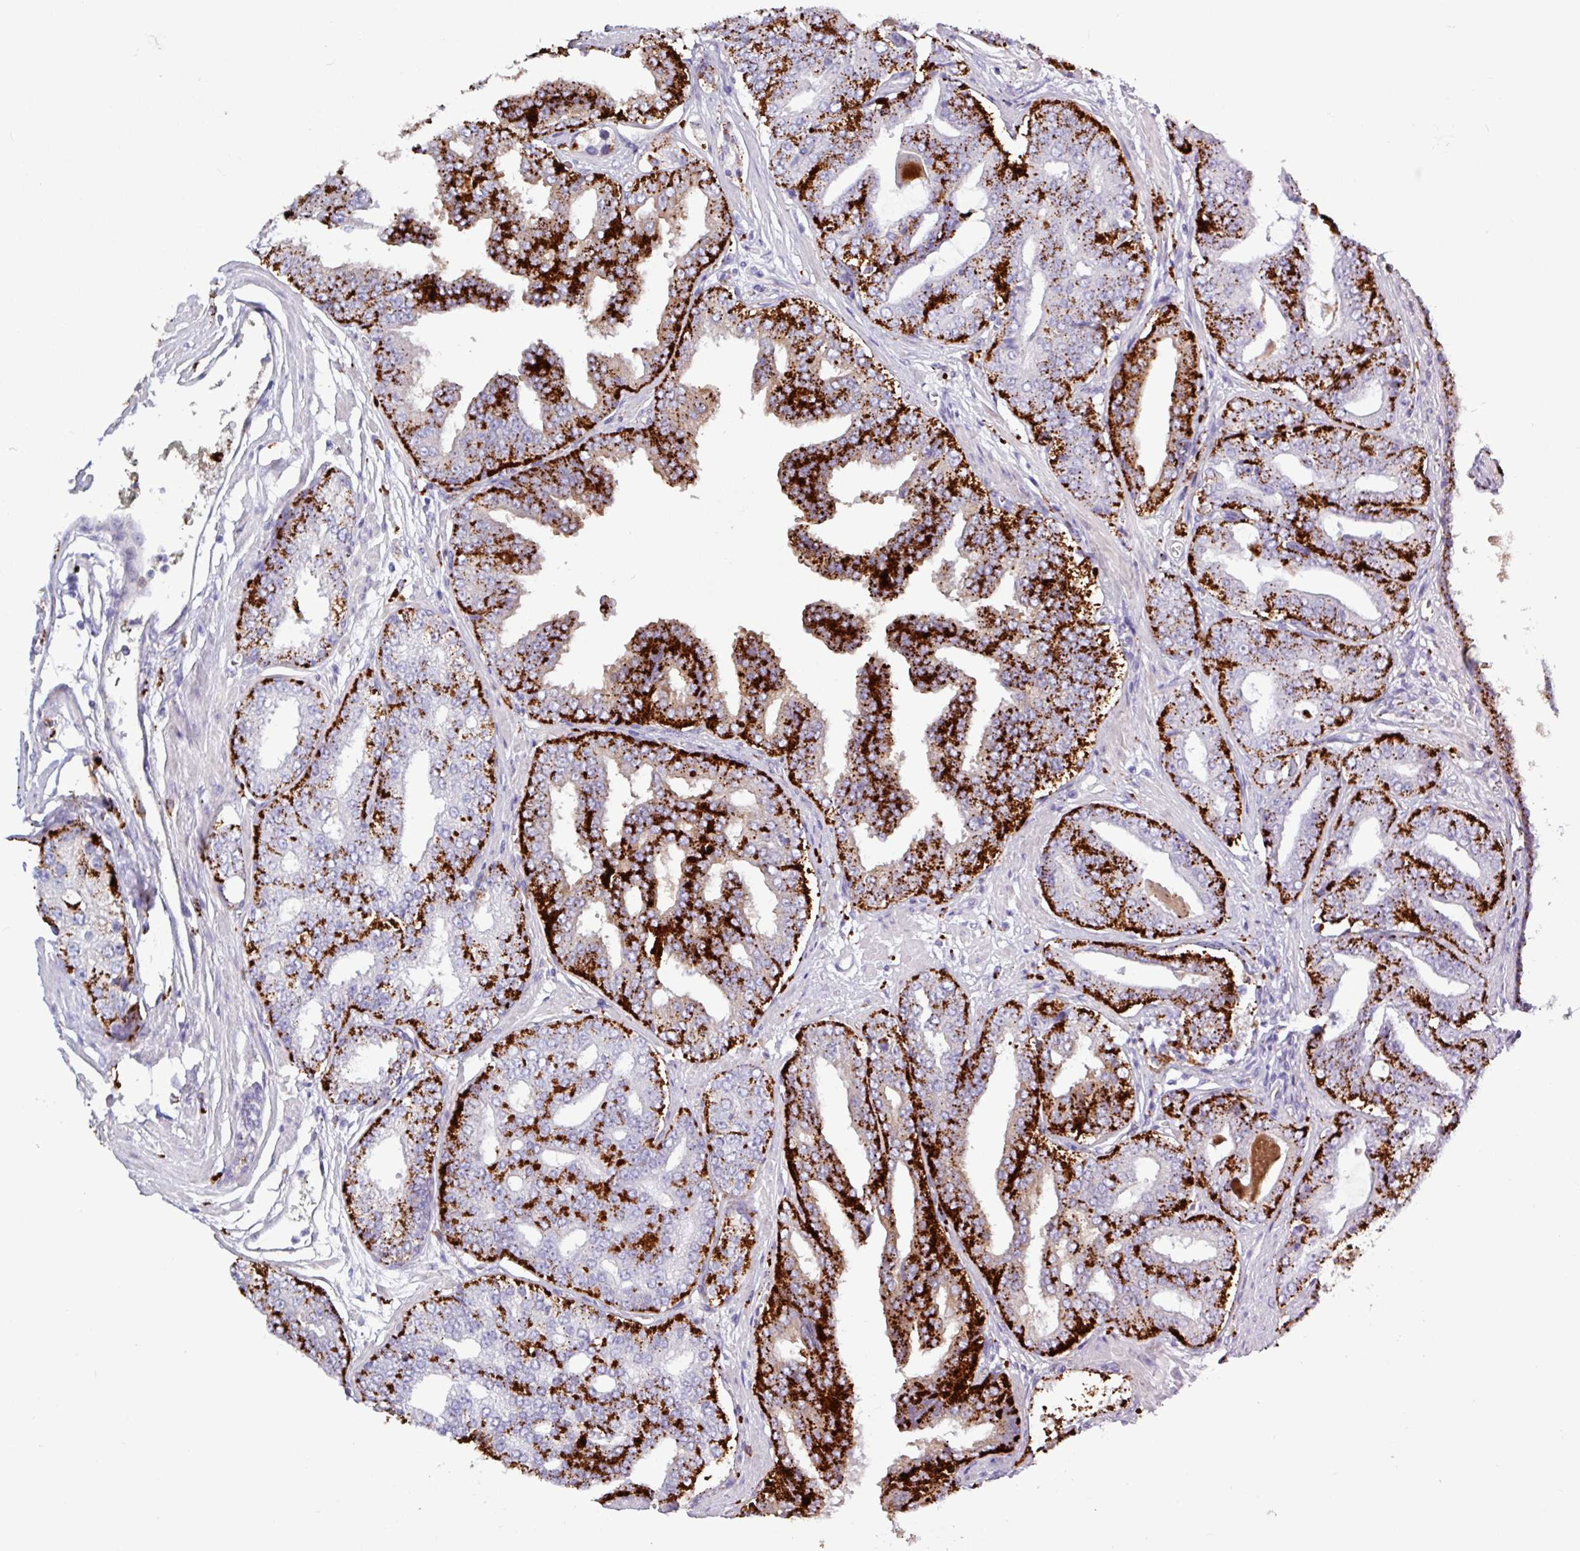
{"staining": {"intensity": "strong", "quantity": ">75%", "location": "cytoplasmic/membranous"}, "tissue": "prostate cancer", "cell_type": "Tumor cells", "image_type": "cancer", "snomed": [{"axis": "morphology", "description": "Adenocarcinoma, High grade"}, {"axis": "topography", "description": "Prostate"}], "caption": "This image displays immunohistochemistry (IHC) staining of prostate high-grade adenocarcinoma, with high strong cytoplasmic/membranous expression in about >75% of tumor cells.", "gene": "AMIGO2", "patient": {"sex": "male", "age": 71}}